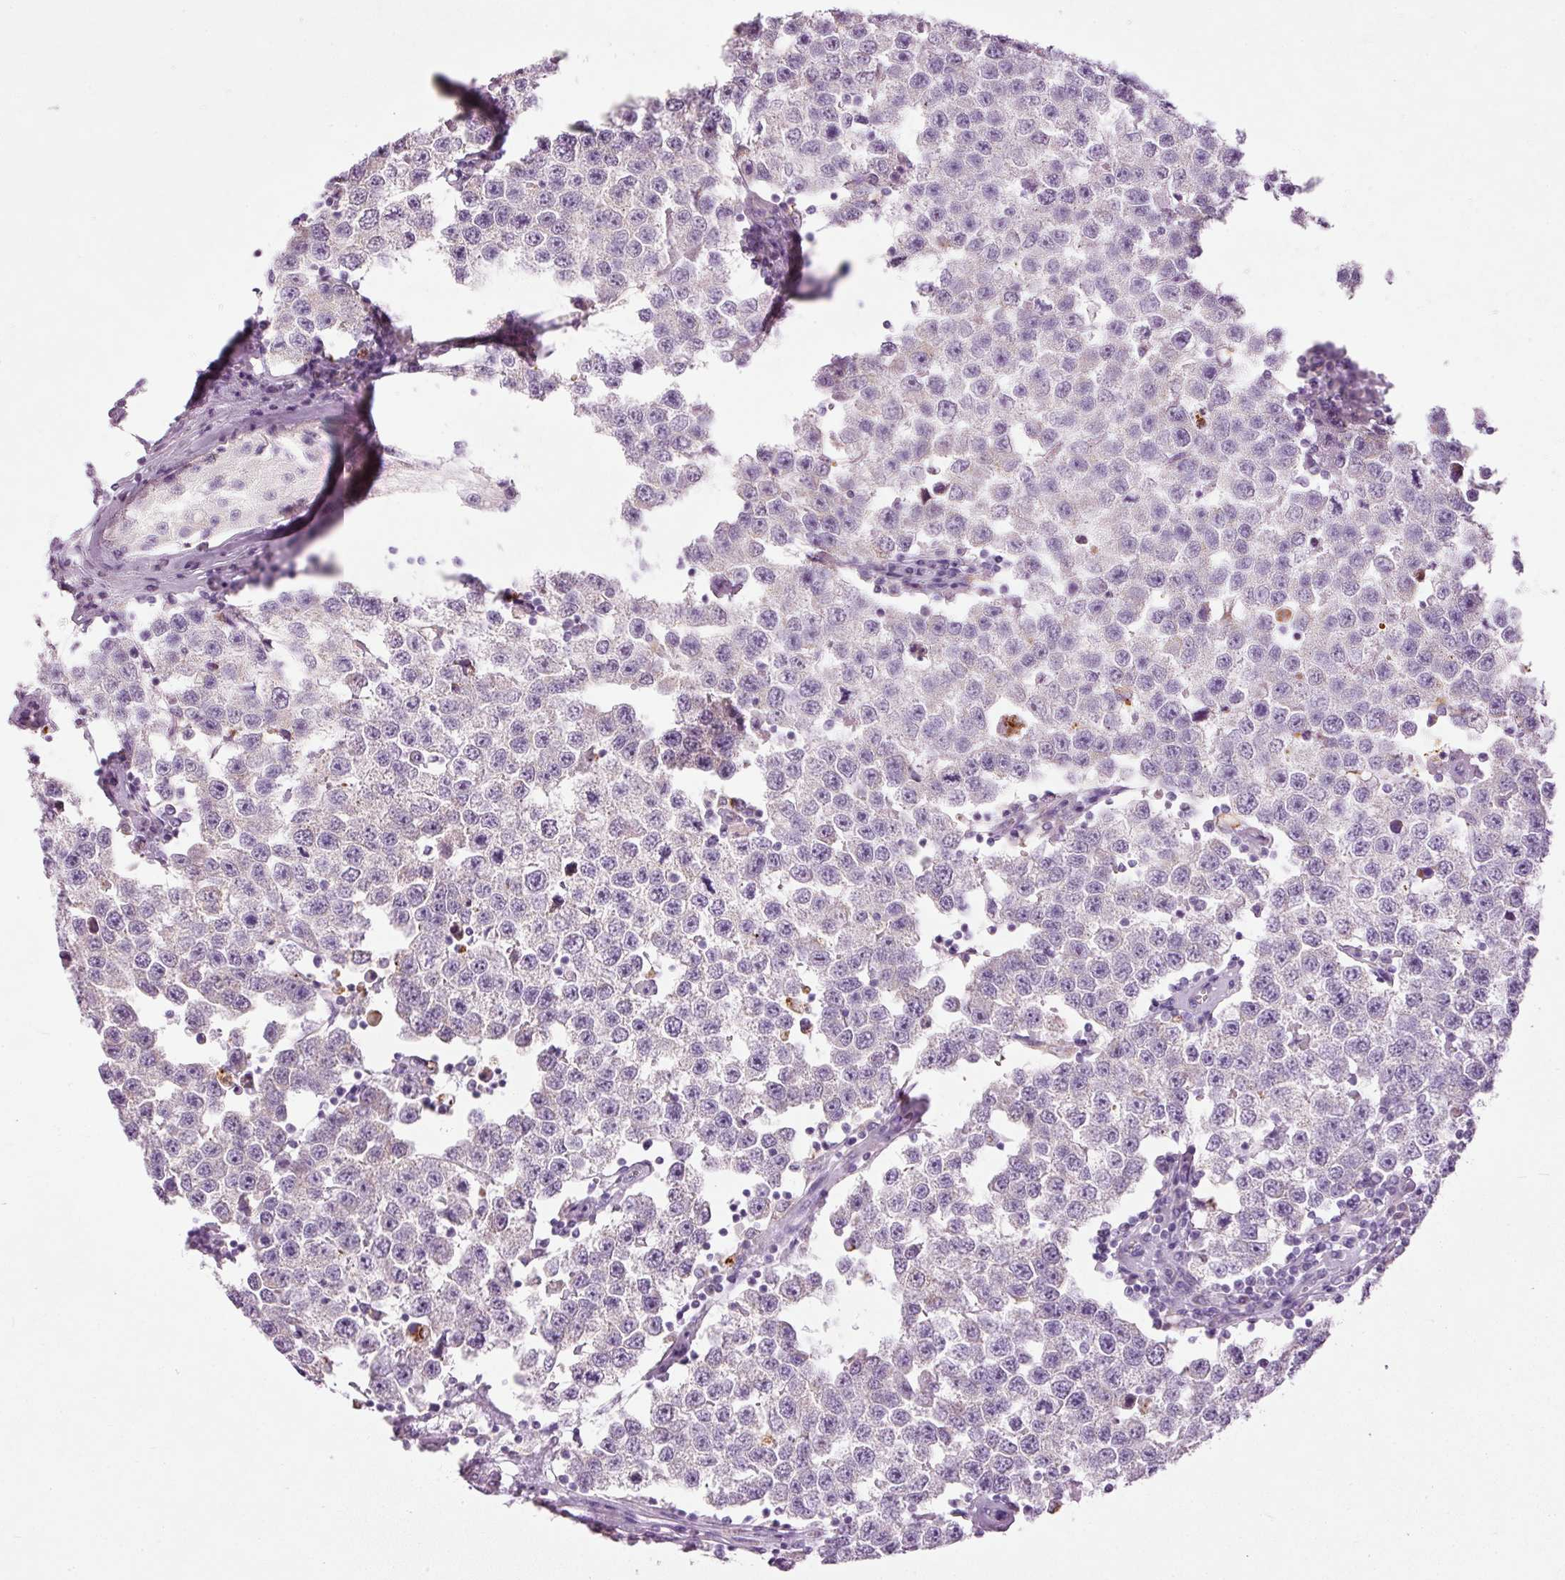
{"staining": {"intensity": "negative", "quantity": "none", "location": "none"}, "tissue": "testis cancer", "cell_type": "Tumor cells", "image_type": "cancer", "snomed": [{"axis": "morphology", "description": "Seminoma, NOS"}, {"axis": "topography", "description": "Testis"}], "caption": "This is an immunohistochemistry histopathology image of human testis seminoma. There is no staining in tumor cells.", "gene": "CARD16", "patient": {"sex": "male", "age": 34}}